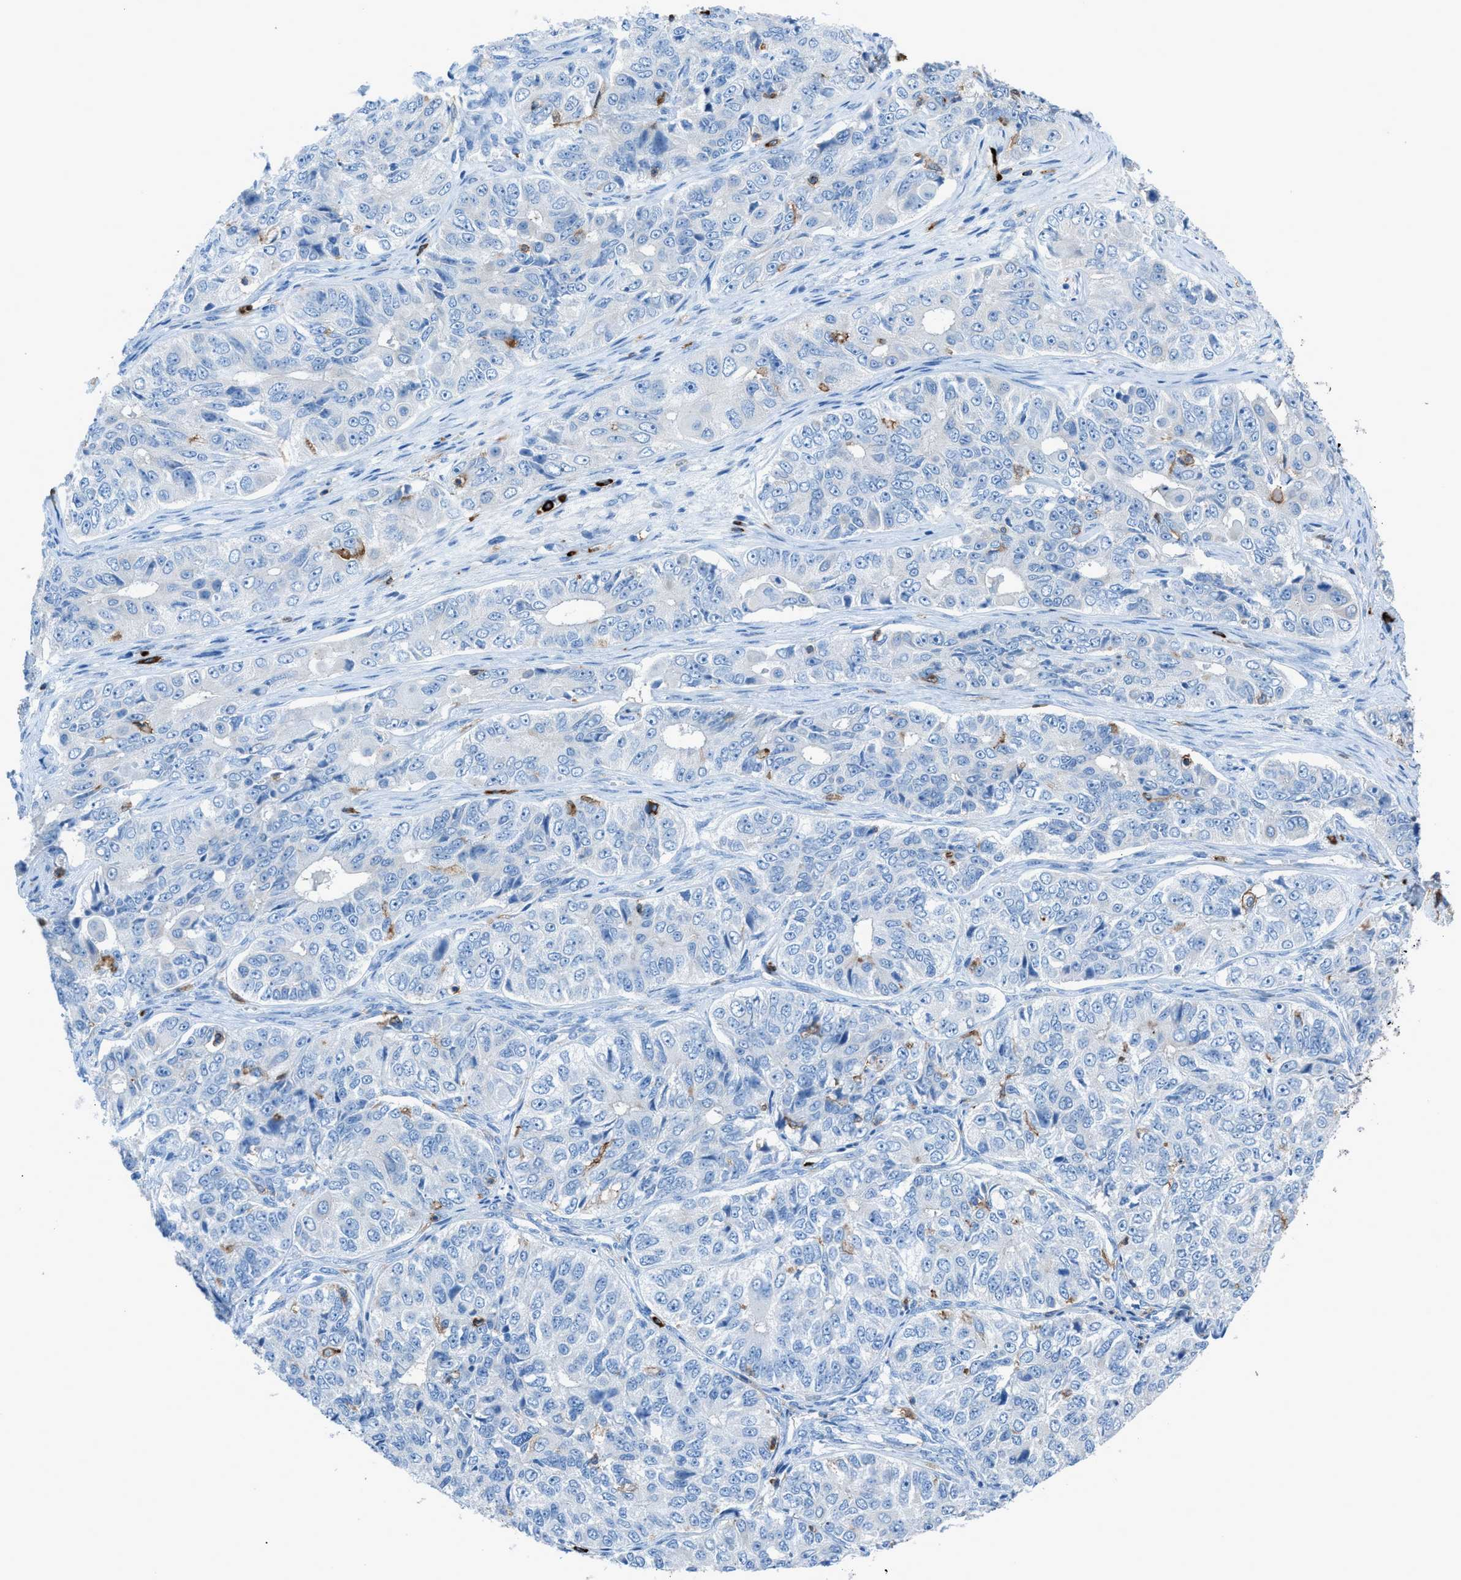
{"staining": {"intensity": "negative", "quantity": "none", "location": "none"}, "tissue": "ovarian cancer", "cell_type": "Tumor cells", "image_type": "cancer", "snomed": [{"axis": "morphology", "description": "Carcinoma, endometroid"}, {"axis": "topography", "description": "Ovary"}], "caption": "Micrograph shows no protein staining in tumor cells of ovarian endometroid carcinoma tissue.", "gene": "ITGB2", "patient": {"sex": "female", "age": 51}}